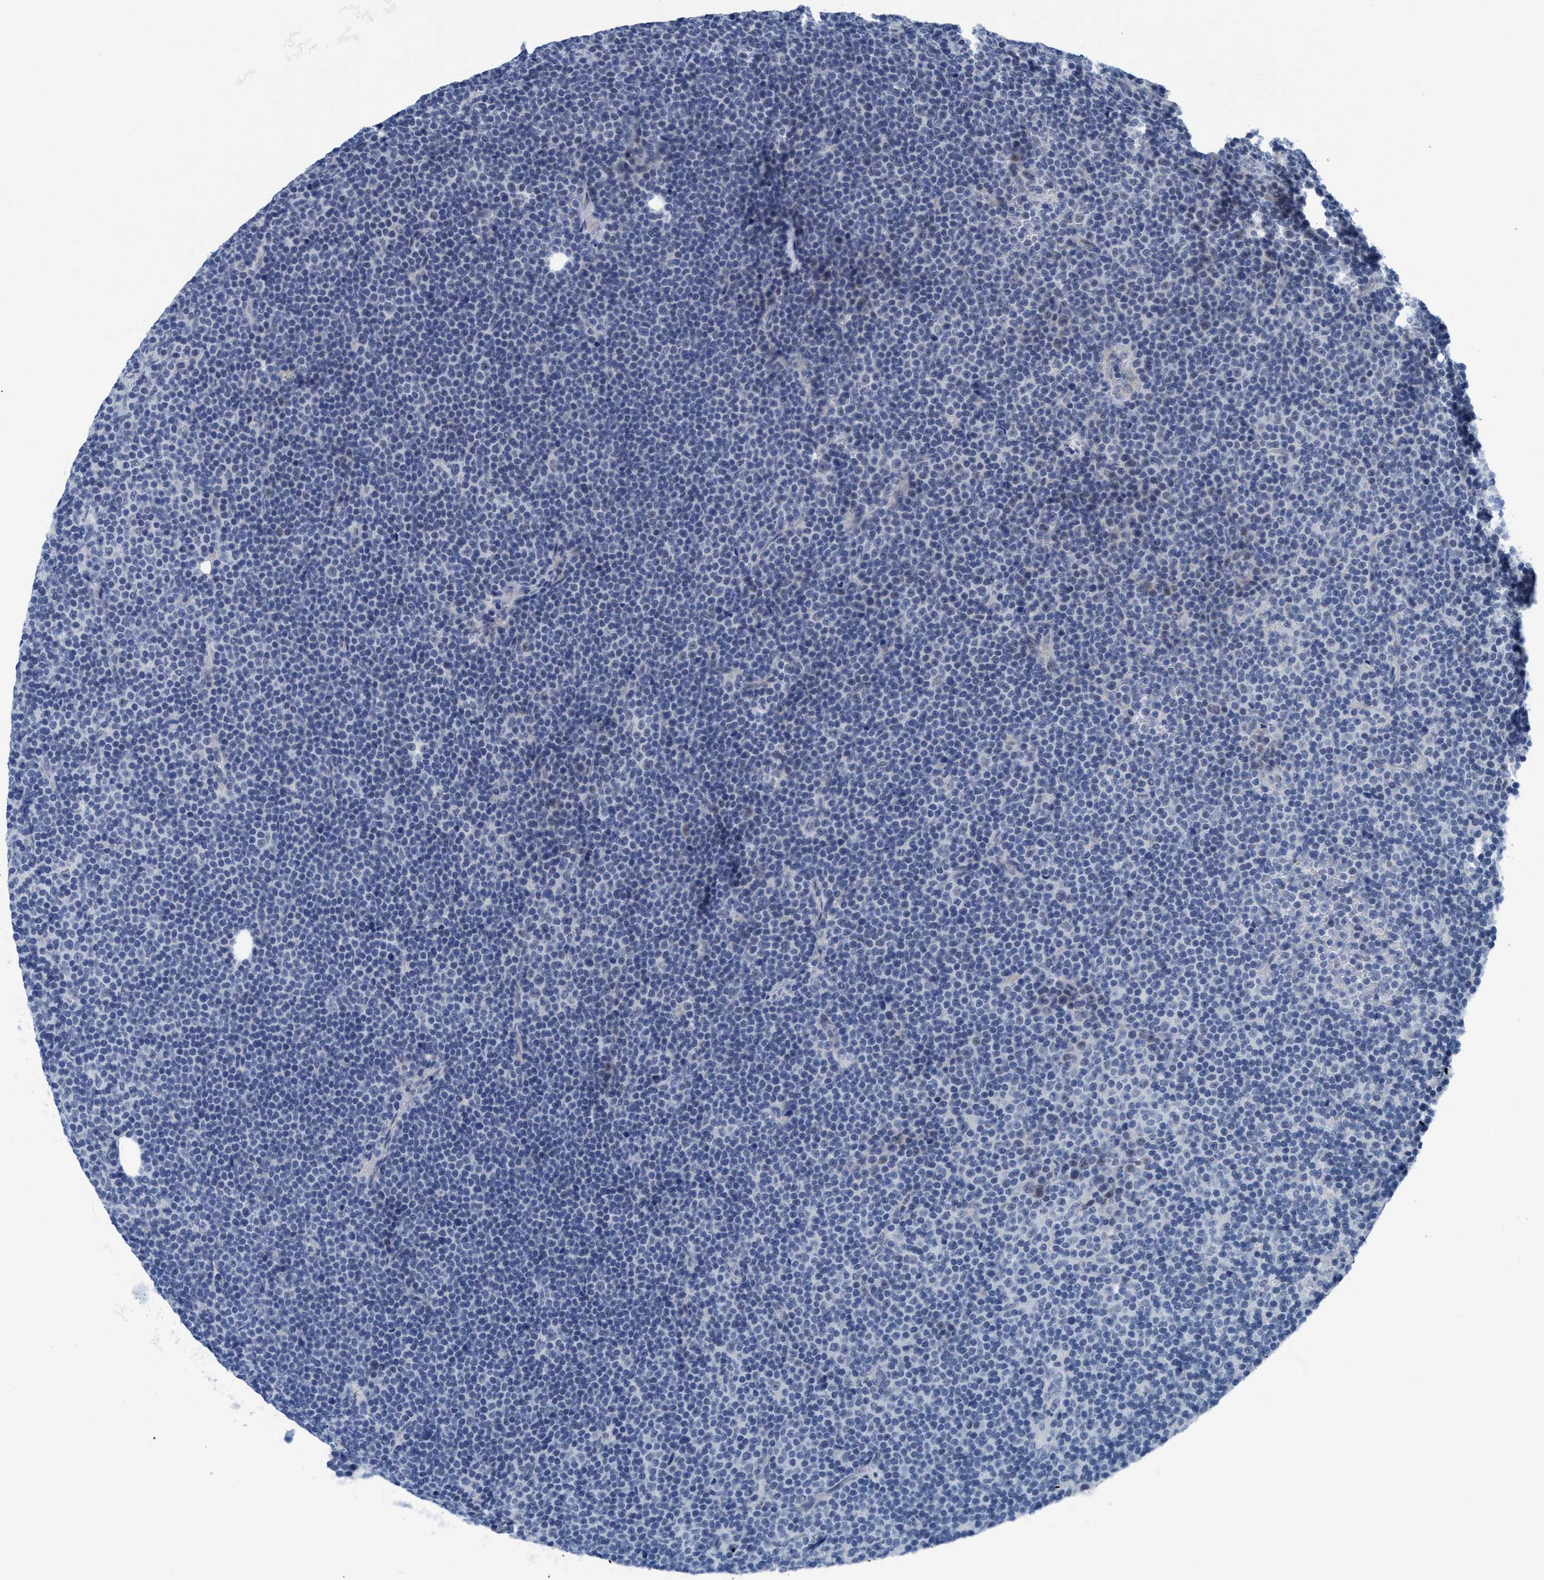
{"staining": {"intensity": "negative", "quantity": "none", "location": "none"}, "tissue": "lymphoma", "cell_type": "Tumor cells", "image_type": "cancer", "snomed": [{"axis": "morphology", "description": "Malignant lymphoma, non-Hodgkin's type, Low grade"}, {"axis": "topography", "description": "Lymph node"}], "caption": "Immunohistochemistry of human malignant lymphoma, non-Hodgkin's type (low-grade) reveals no positivity in tumor cells.", "gene": "DNAI1", "patient": {"sex": "female", "age": 67}}